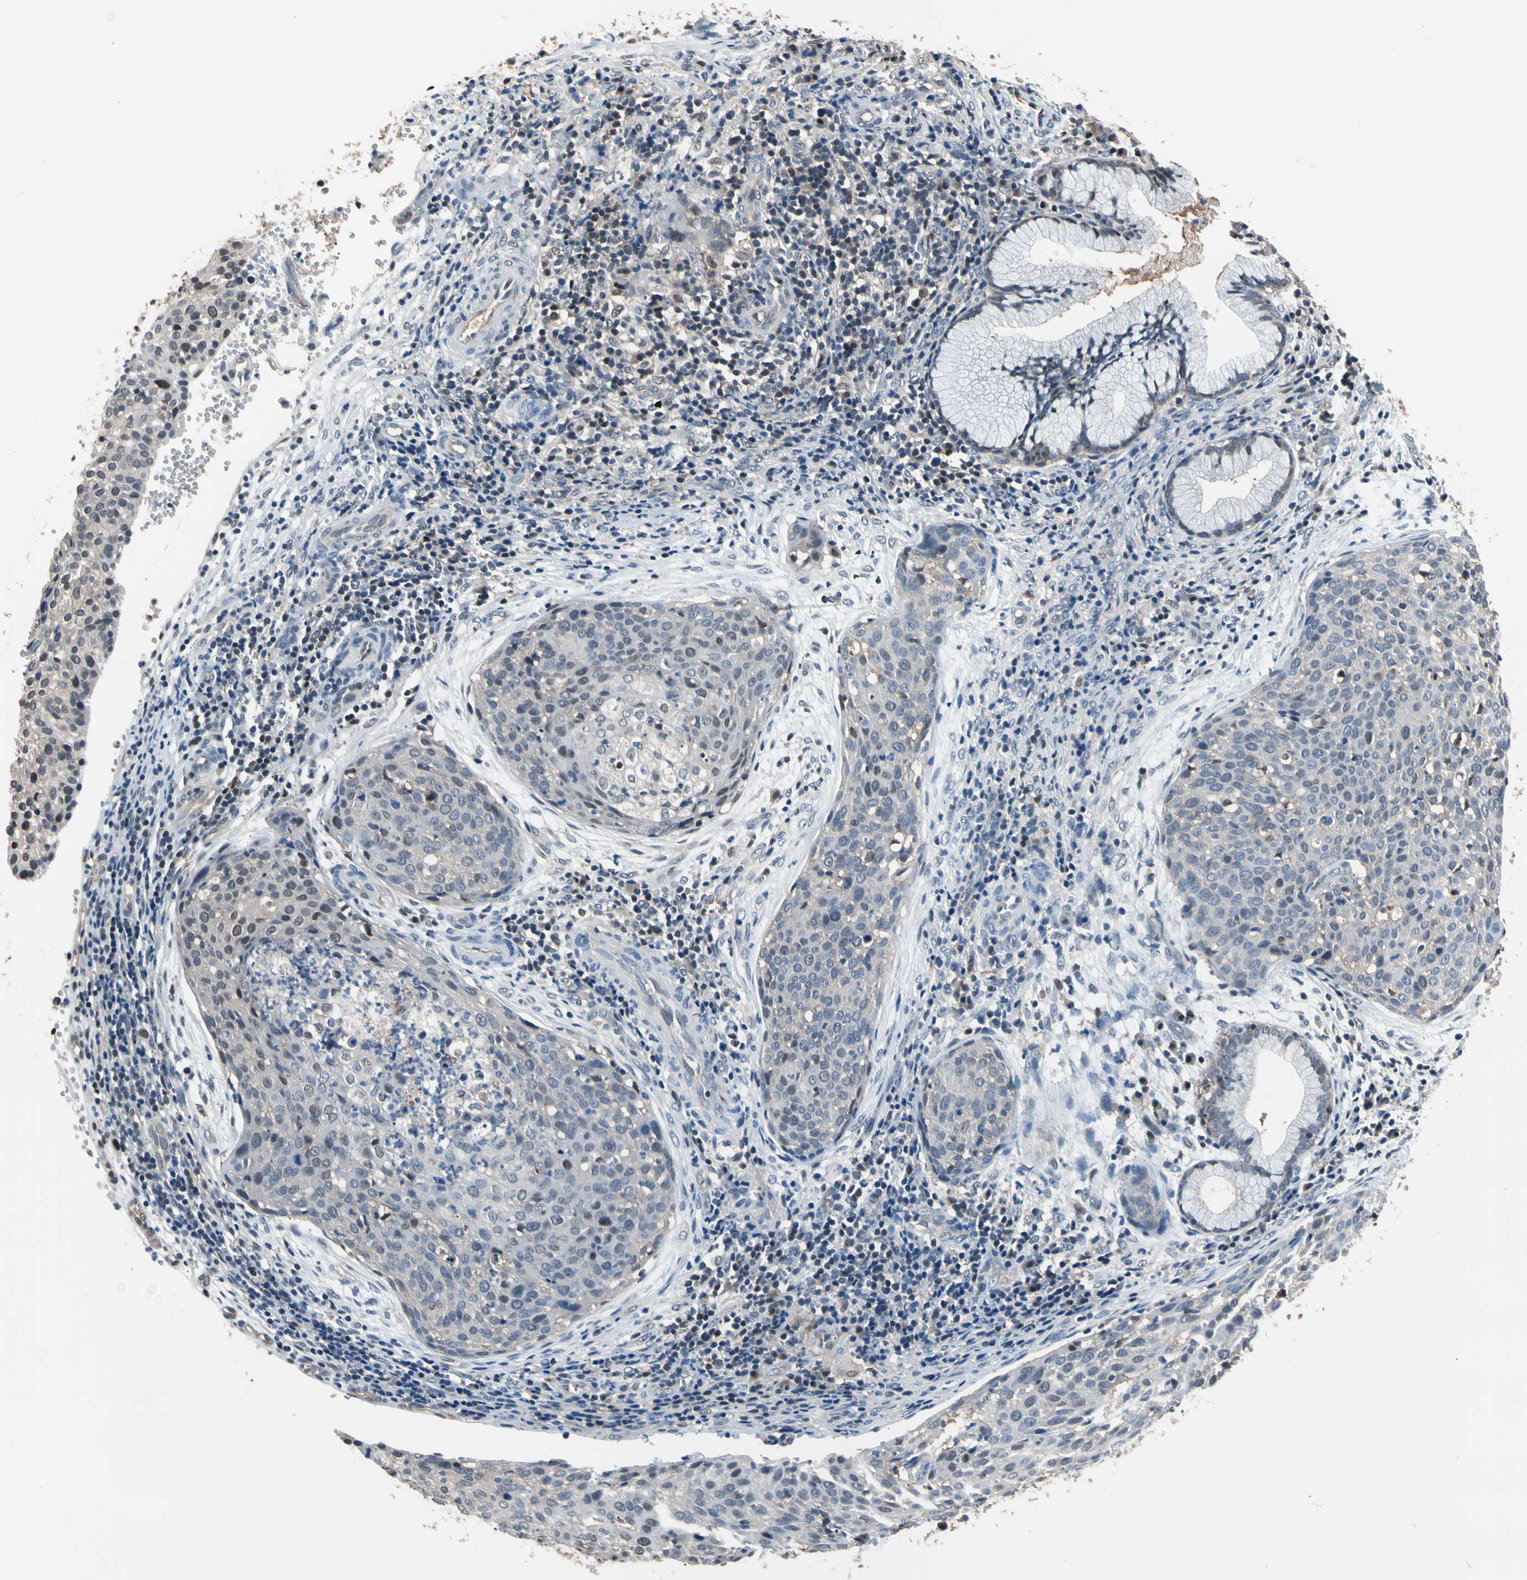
{"staining": {"intensity": "weak", "quantity": "<25%", "location": "cytoplasmic/membranous,nuclear"}, "tissue": "cervical cancer", "cell_type": "Tumor cells", "image_type": "cancer", "snomed": [{"axis": "morphology", "description": "Squamous cell carcinoma, NOS"}, {"axis": "topography", "description": "Cervix"}], "caption": "The photomicrograph displays no staining of tumor cells in cervical cancer. (Brightfield microscopy of DAB (3,3'-diaminobenzidine) immunohistochemistry (IHC) at high magnification).", "gene": "PSMA2", "patient": {"sex": "female", "age": 38}}